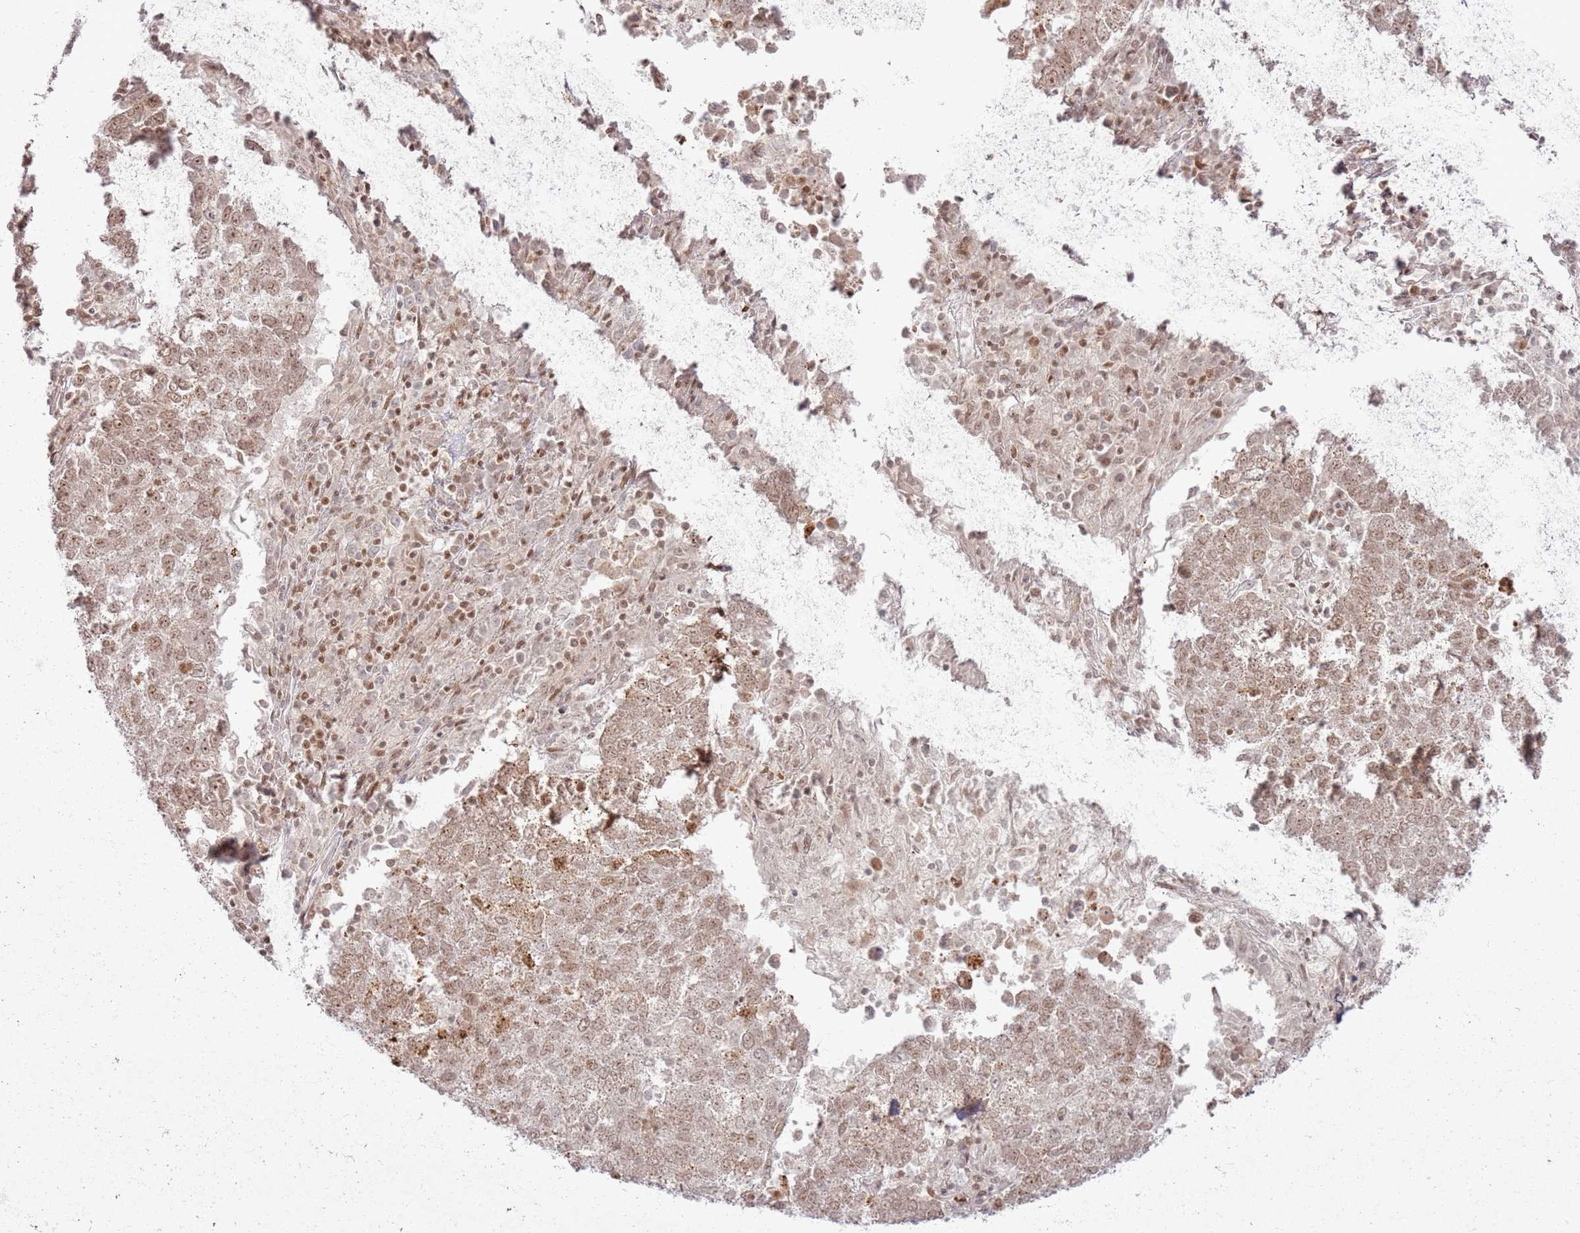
{"staining": {"intensity": "weak", "quantity": ">75%", "location": "nuclear"}, "tissue": "lung cancer", "cell_type": "Tumor cells", "image_type": "cancer", "snomed": [{"axis": "morphology", "description": "Squamous cell carcinoma, NOS"}, {"axis": "topography", "description": "Lung"}], "caption": "A low amount of weak nuclear positivity is seen in approximately >75% of tumor cells in squamous cell carcinoma (lung) tissue.", "gene": "KLHL36", "patient": {"sex": "male", "age": 73}}